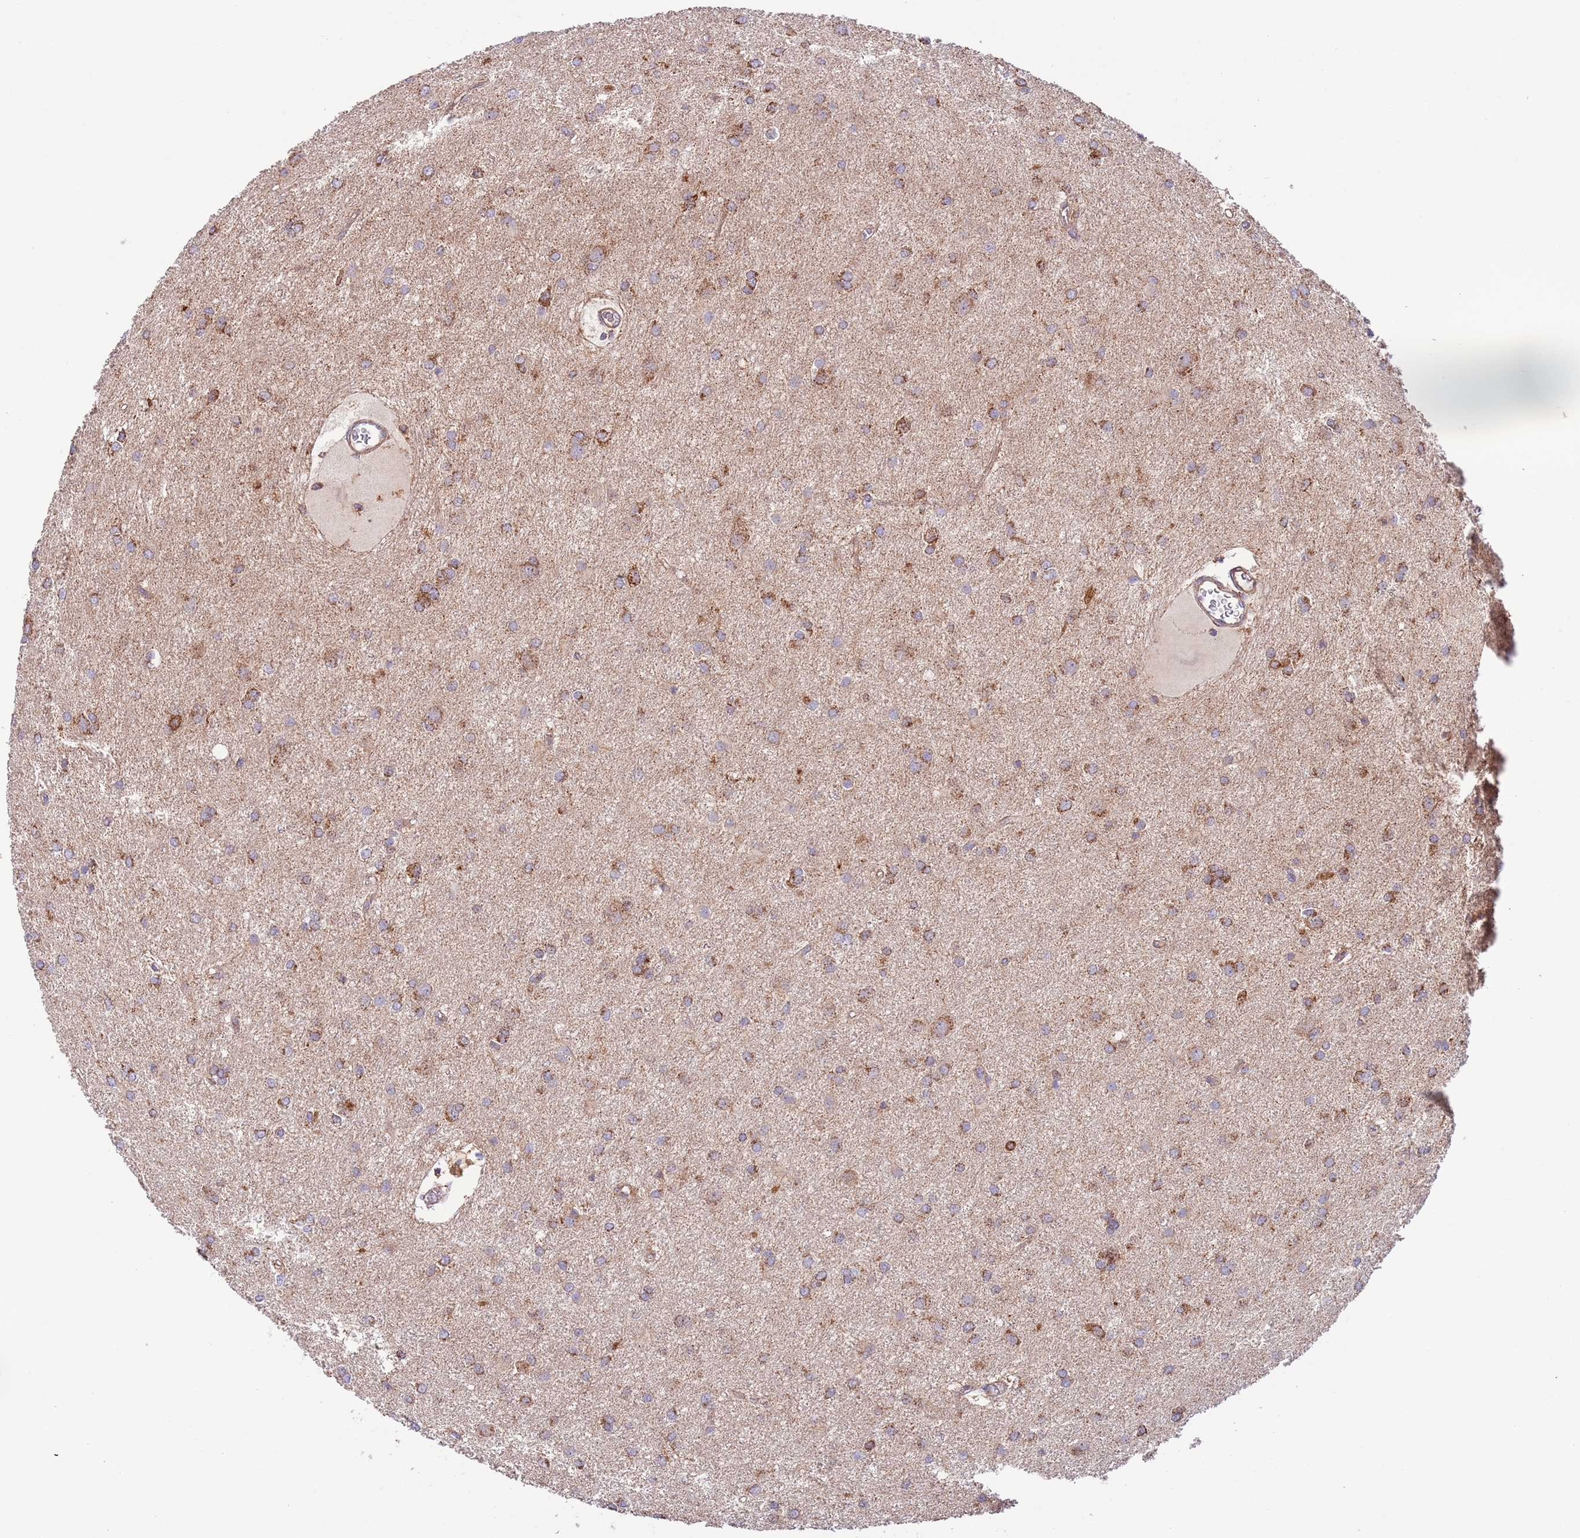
{"staining": {"intensity": "strong", "quantity": "25%-75%", "location": "cytoplasmic/membranous"}, "tissue": "glioma", "cell_type": "Tumor cells", "image_type": "cancer", "snomed": [{"axis": "morphology", "description": "Glioma, malignant, High grade"}, {"axis": "topography", "description": "Brain"}], "caption": "A micrograph of high-grade glioma (malignant) stained for a protein displays strong cytoplasmic/membranous brown staining in tumor cells.", "gene": "DNAJA3", "patient": {"sex": "female", "age": 50}}